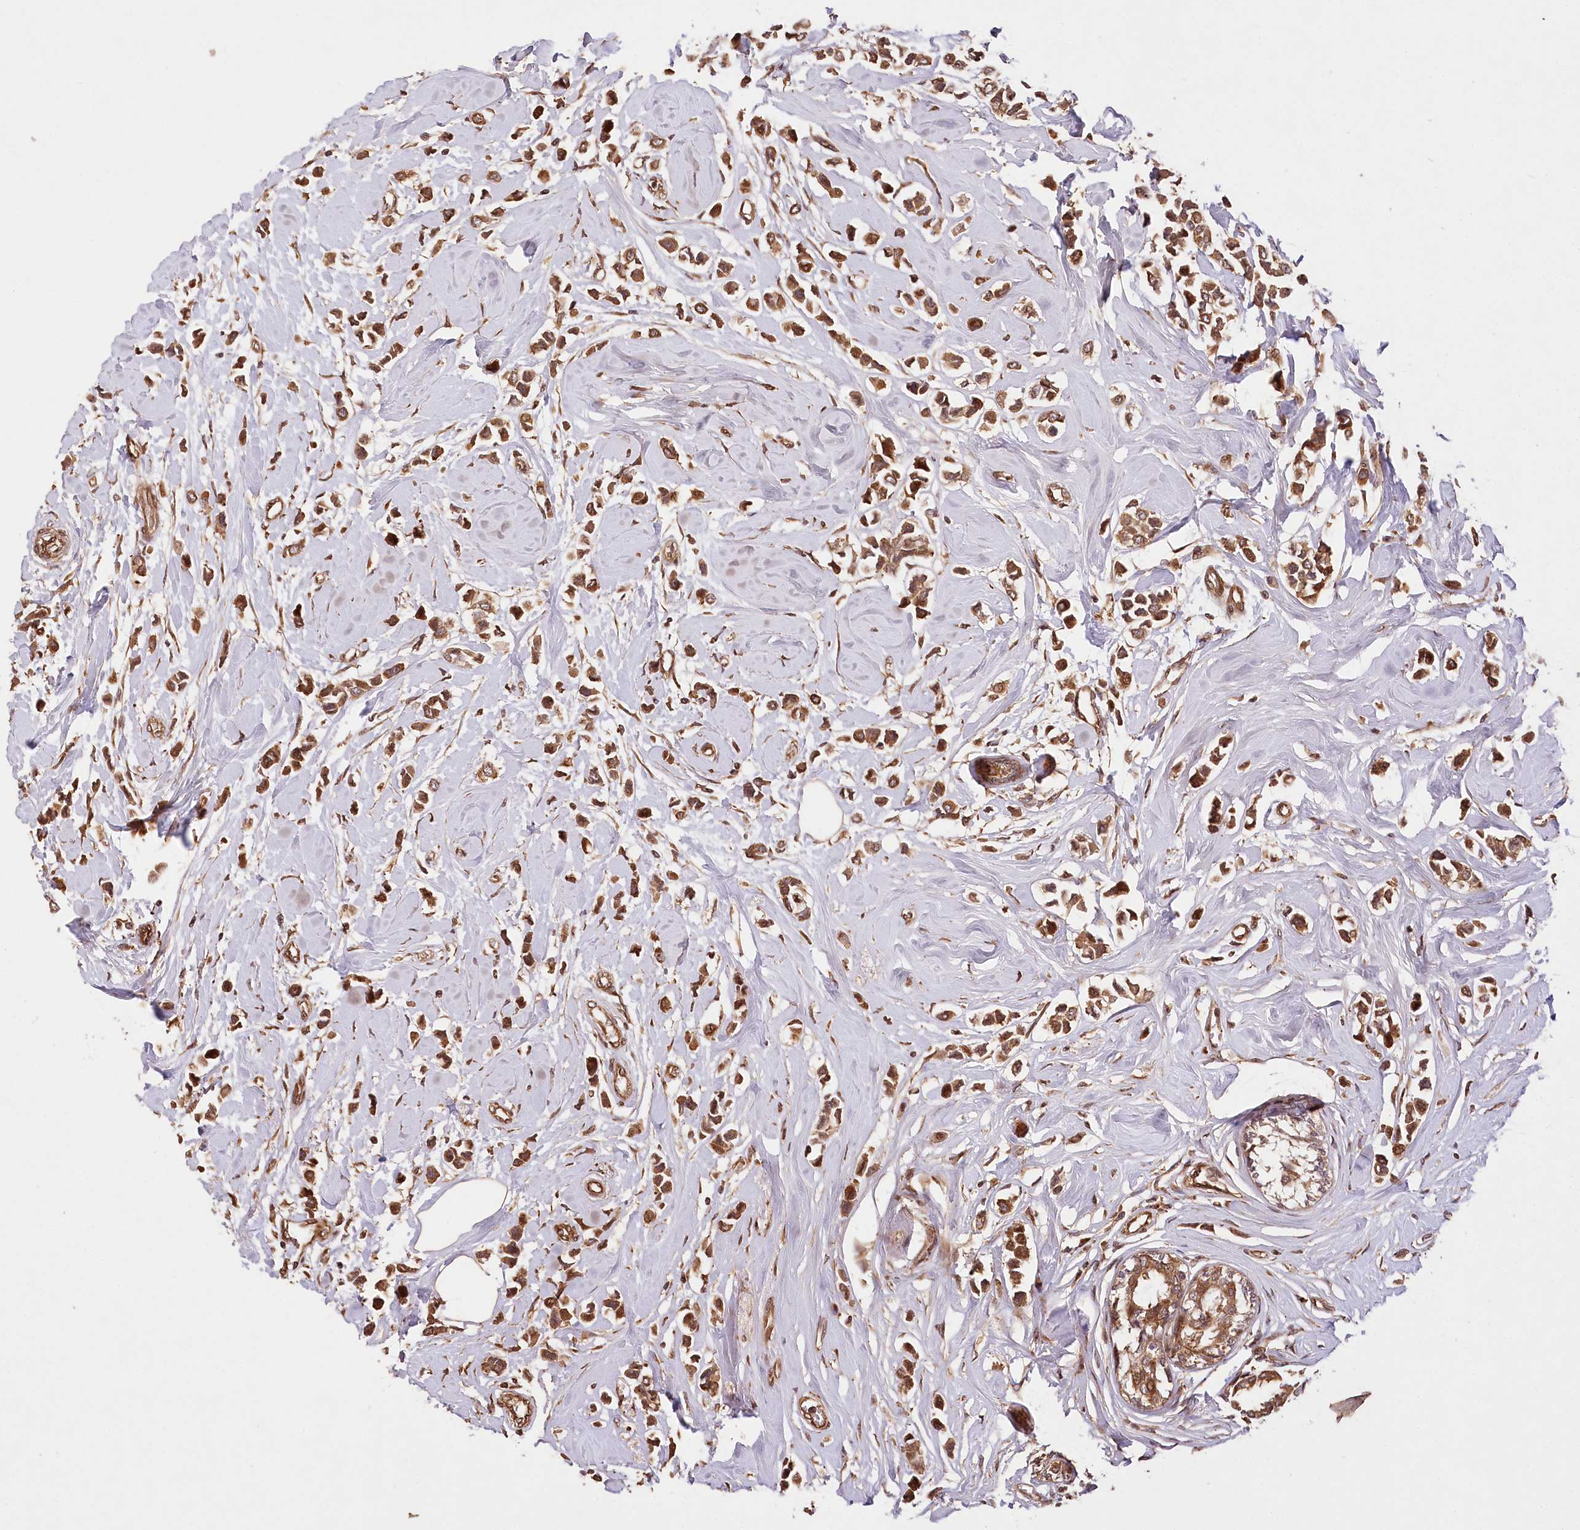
{"staining": {"intensity": "strong", "quantity": ">75%", "location": "cytoplasmic/membranous"}, "tissue": "breast cancer", "cell_type": "Tumor cells", "image_type": "cancer", "snomed": [{"axis": "morphology", "description": "Lobular carcinoma"}, {"axis": "topography", "description": "Breast"}], "caption": "Strong cytoplasmic/membranous expression for a protein is identified in about >75% of tumor cells of breast cancer using immunohistochemistry.", "gene": "LSS", "patient": {"sex": "female", "age": 51}}